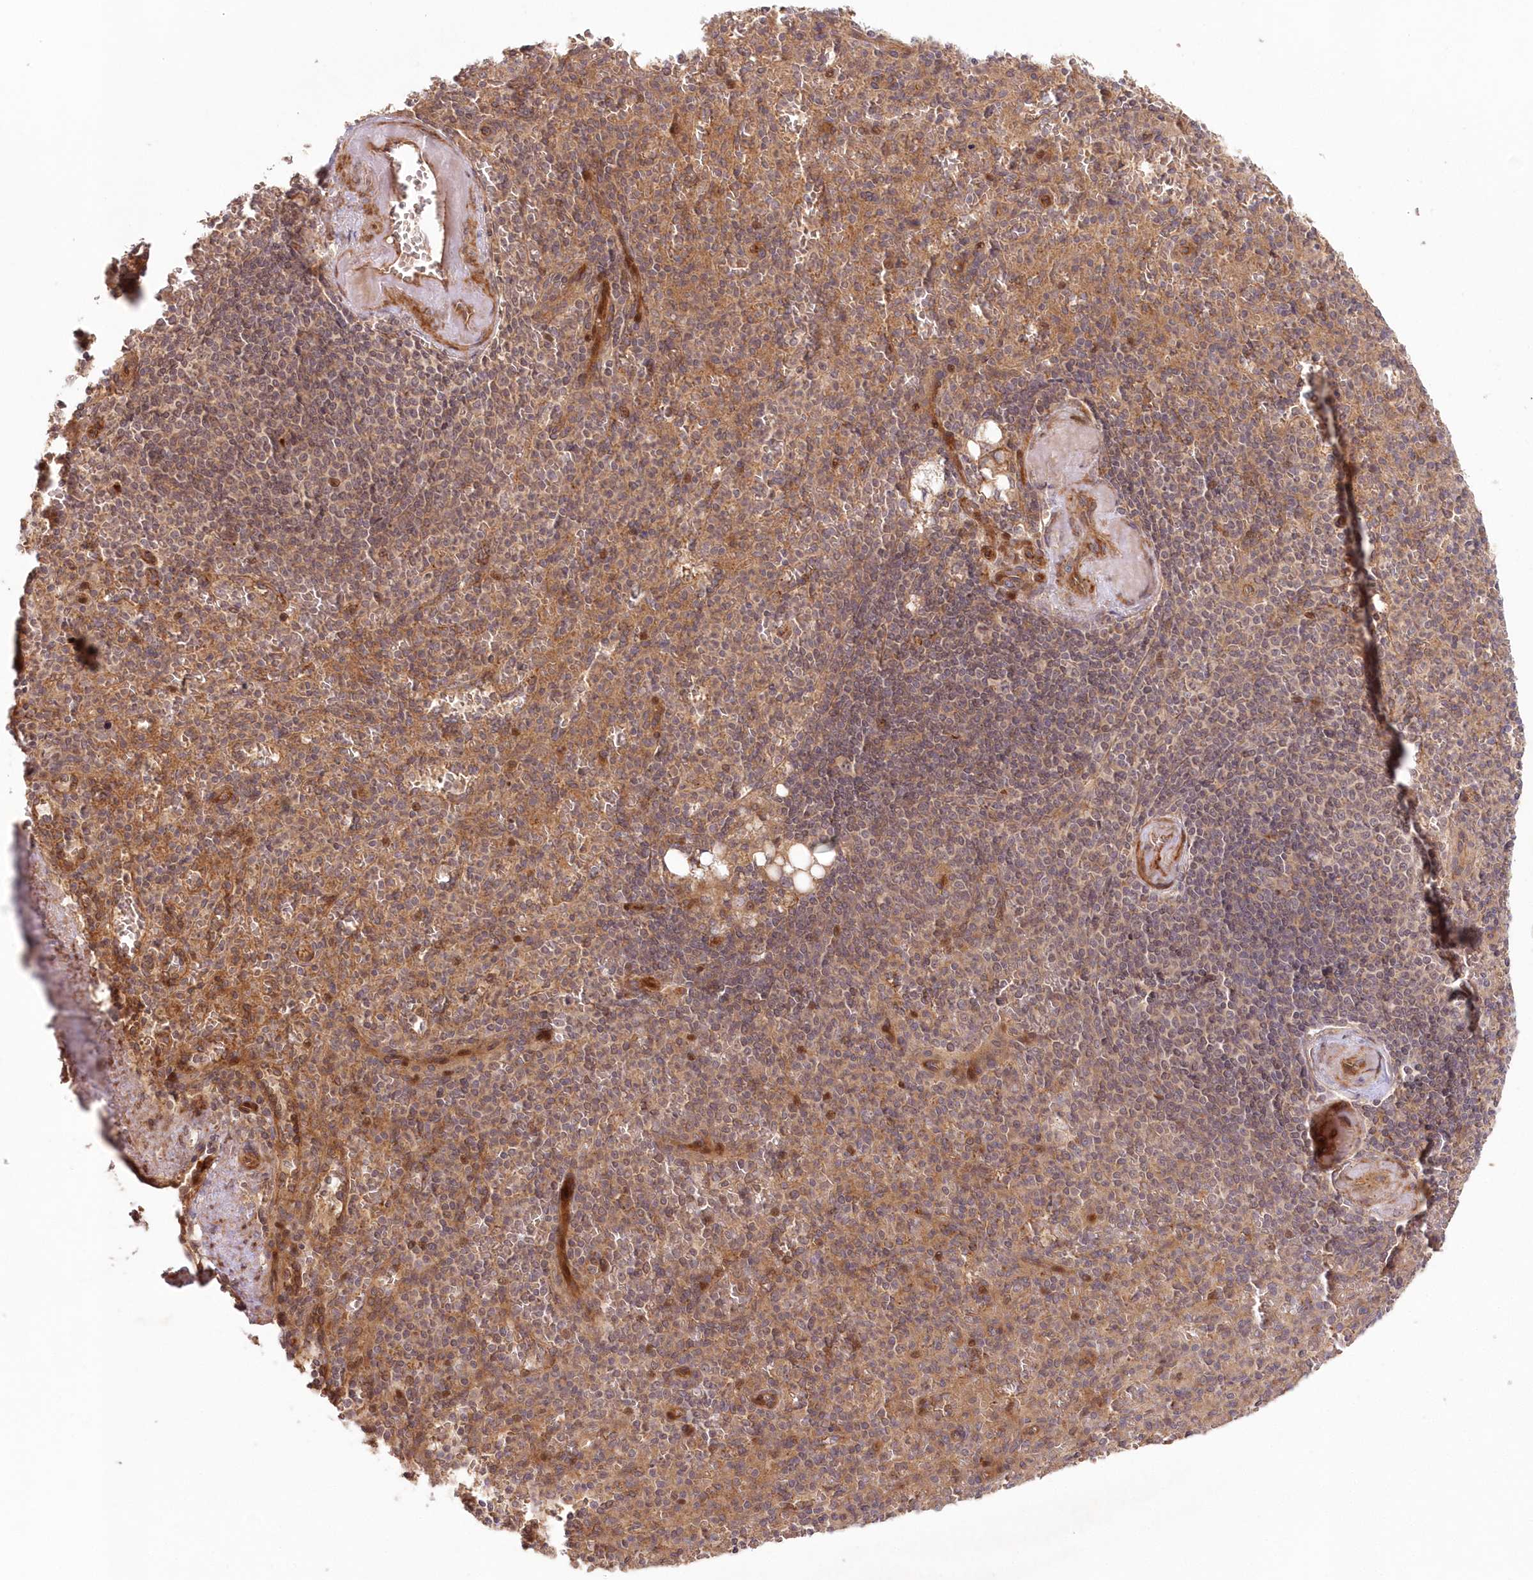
{"staining": {"intensity": "moderate", "quantity": "25%-75%", "location": "cytoplasmic/membranous,nuclear"}, "tissue": "spleen", "cell_type": "Cells in red pulp", "image_type": "normal", "snomed": [{"axis": "morphology", "description": "Normal tissue, NOS"}, {"axis": "topography", "description": "Spleen"}], "caption": "DAB (3,3'-diaminobenzidine) immunohistochemical staining of normal spleen demonstrates moderate cytoplasmic/membranous,nuclear protein expression in about 25%-75% of cells in red pulp.", "gene": "UBTD2", "patient": {"sex": "female", "age": 74}}